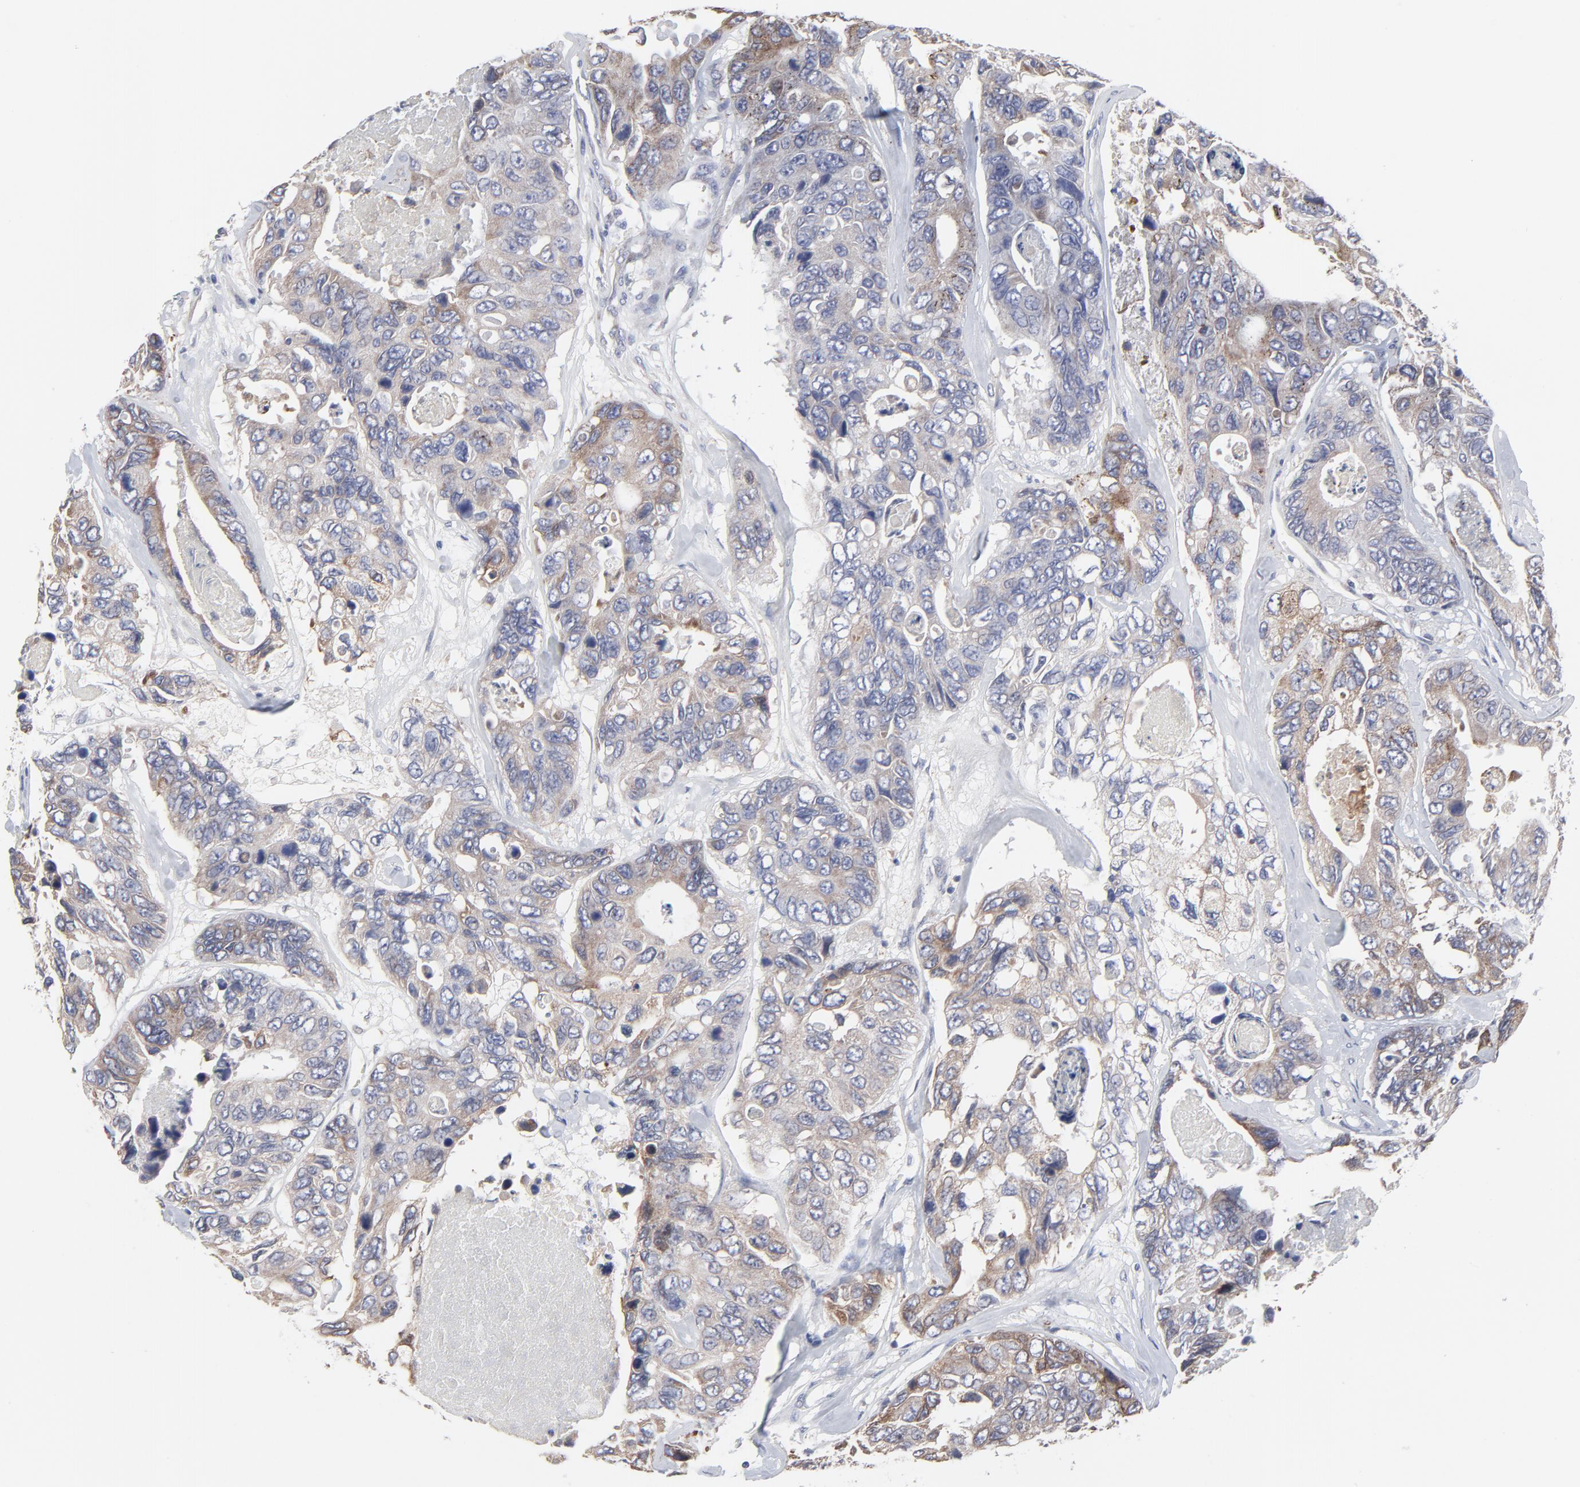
{"staining": {"intensity": "weak", "quantity": ">75%", "location": "cytoplasmic/membranous"}, "tissue": "colorectal cancer", "cell_type": "Tumor cells", "image_type": "cancer", "snomed": [{"axis": "morphology", "description": "Adenocarcinoma, NOS"}, {"axis": "topography", "description": "Colon"}], "caption": "This is a micrograph of IHC staining of colorectal cancer, which shows weak positivity in the cytoplasmic/membranous of tumor cells.", "gene": "TRIM22", "patient": {"sex": "female", "age": 86}}